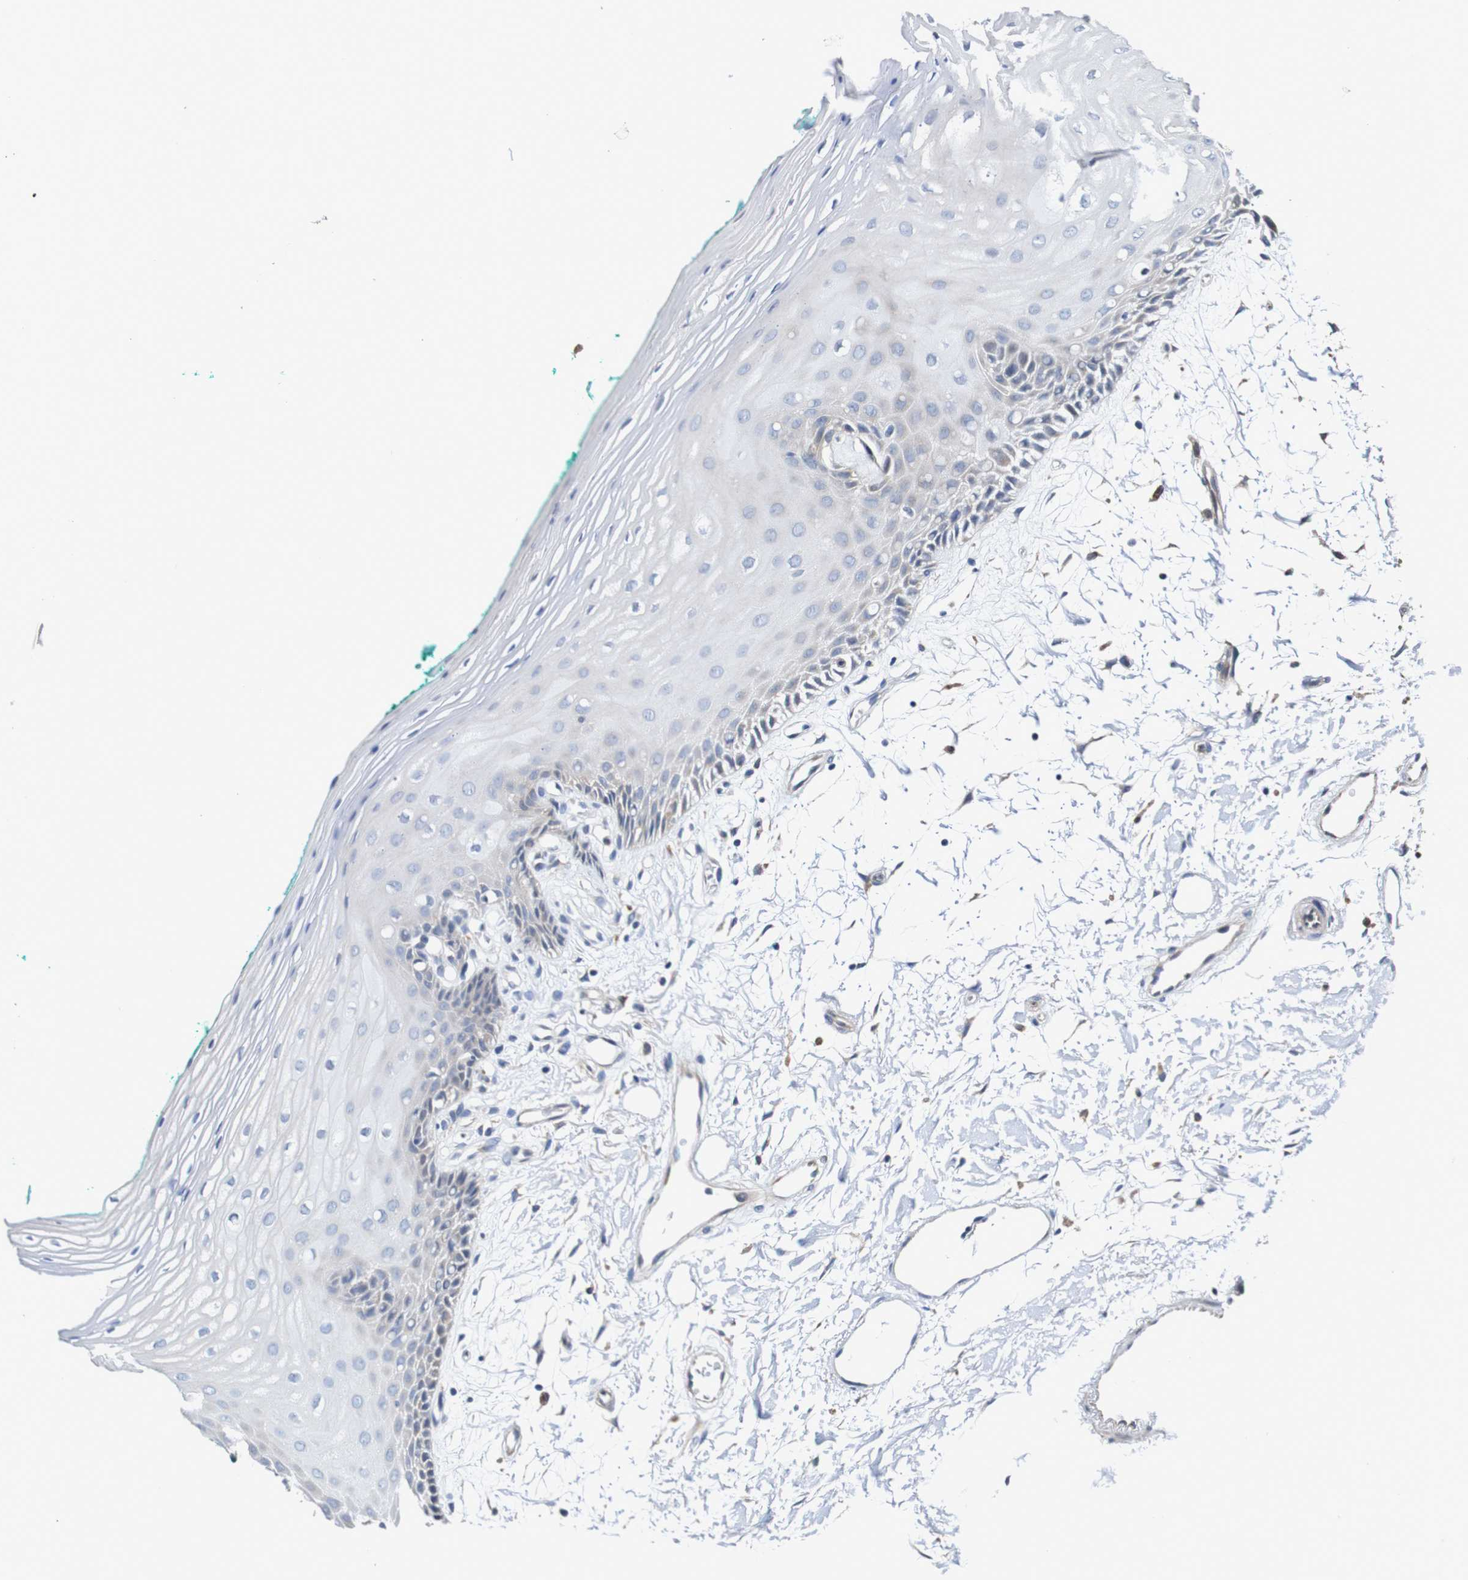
{"staining": {"intensity": "negative", "quantity": "none", "location": "none"}, "tissue": "oral mucosa", "cell_type": "Squamous epithelial cells", "image_type": "normal", "snomed": [{"axis": "morphology", "description": "Normal tissue, NOS"}, {"axis": "topography", "description": "Skeletal muscle"}, {"axis": "topography", "description": "Oral tissue"}, {"axis": "topography", "description": "Peripheral nerve tissue"}], "caption": "Immunohistochemistry (IHC) of normal human oral mucosa demonstrates no staining in squamous epithelial cells.", "gene": "FIBP", "patient": {"sex": "female", "age": 84}}